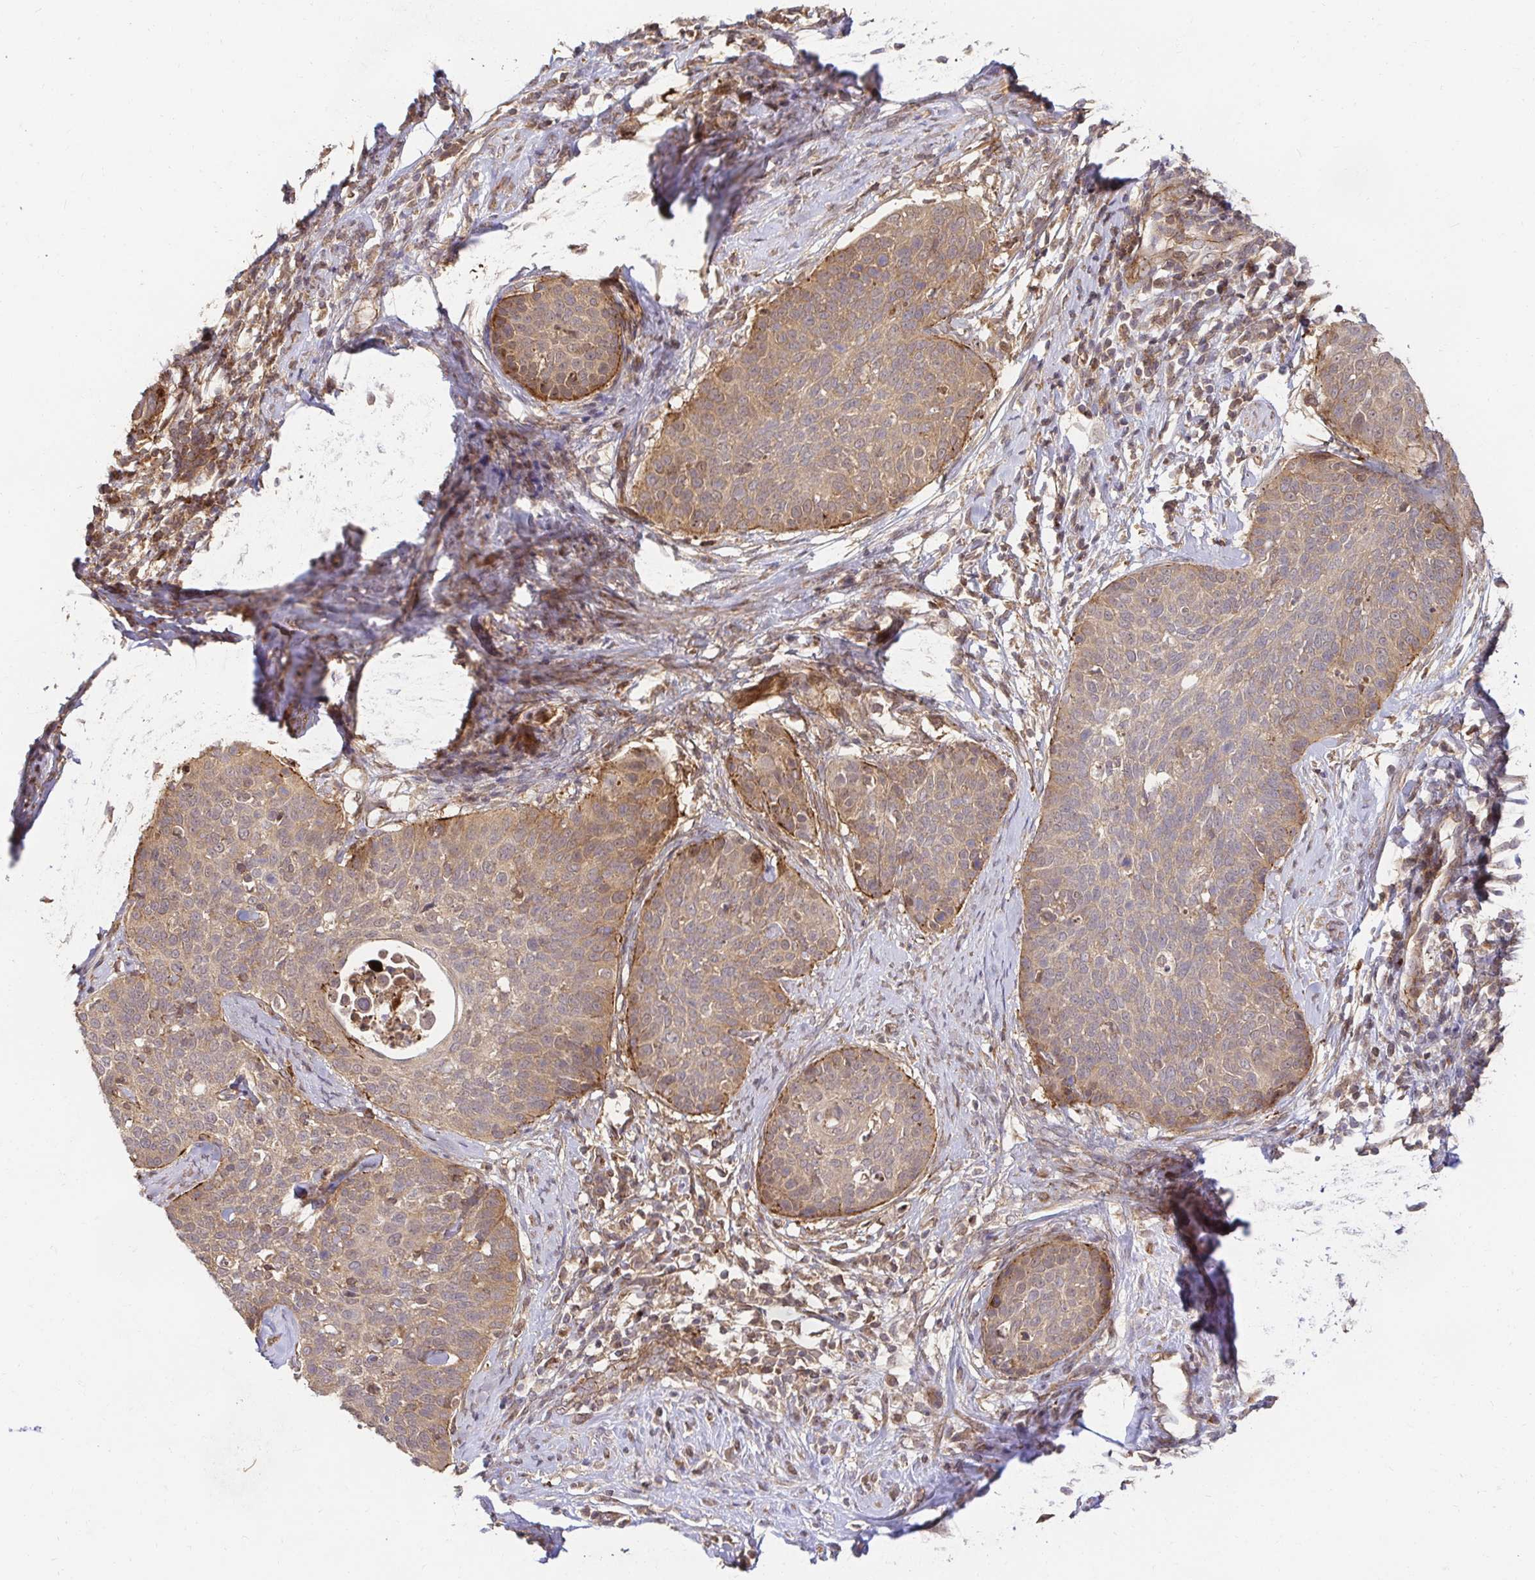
{"staining": {"intensity": "weak", "quantity": ">75%", "location": "cytoplasmic/membranous"}, "tissue": "cervical cancer", "cell_type": "Tumor cells", "image_type": "cancer", "snomed": [{"axis": "morphology", "description": "Squamous cell carcinoma, NOS"}, {"axis": "topography", "description": "Cervix"}], "caption": "Squamous cell carcinoma (cervical) stained for a protein (brown) displays weak cytoplasmic/membranous positive expression in approximately >75% of tumor cells.", "gene": "PSMA4", "patient": {"sex": "female", "age": 69}}